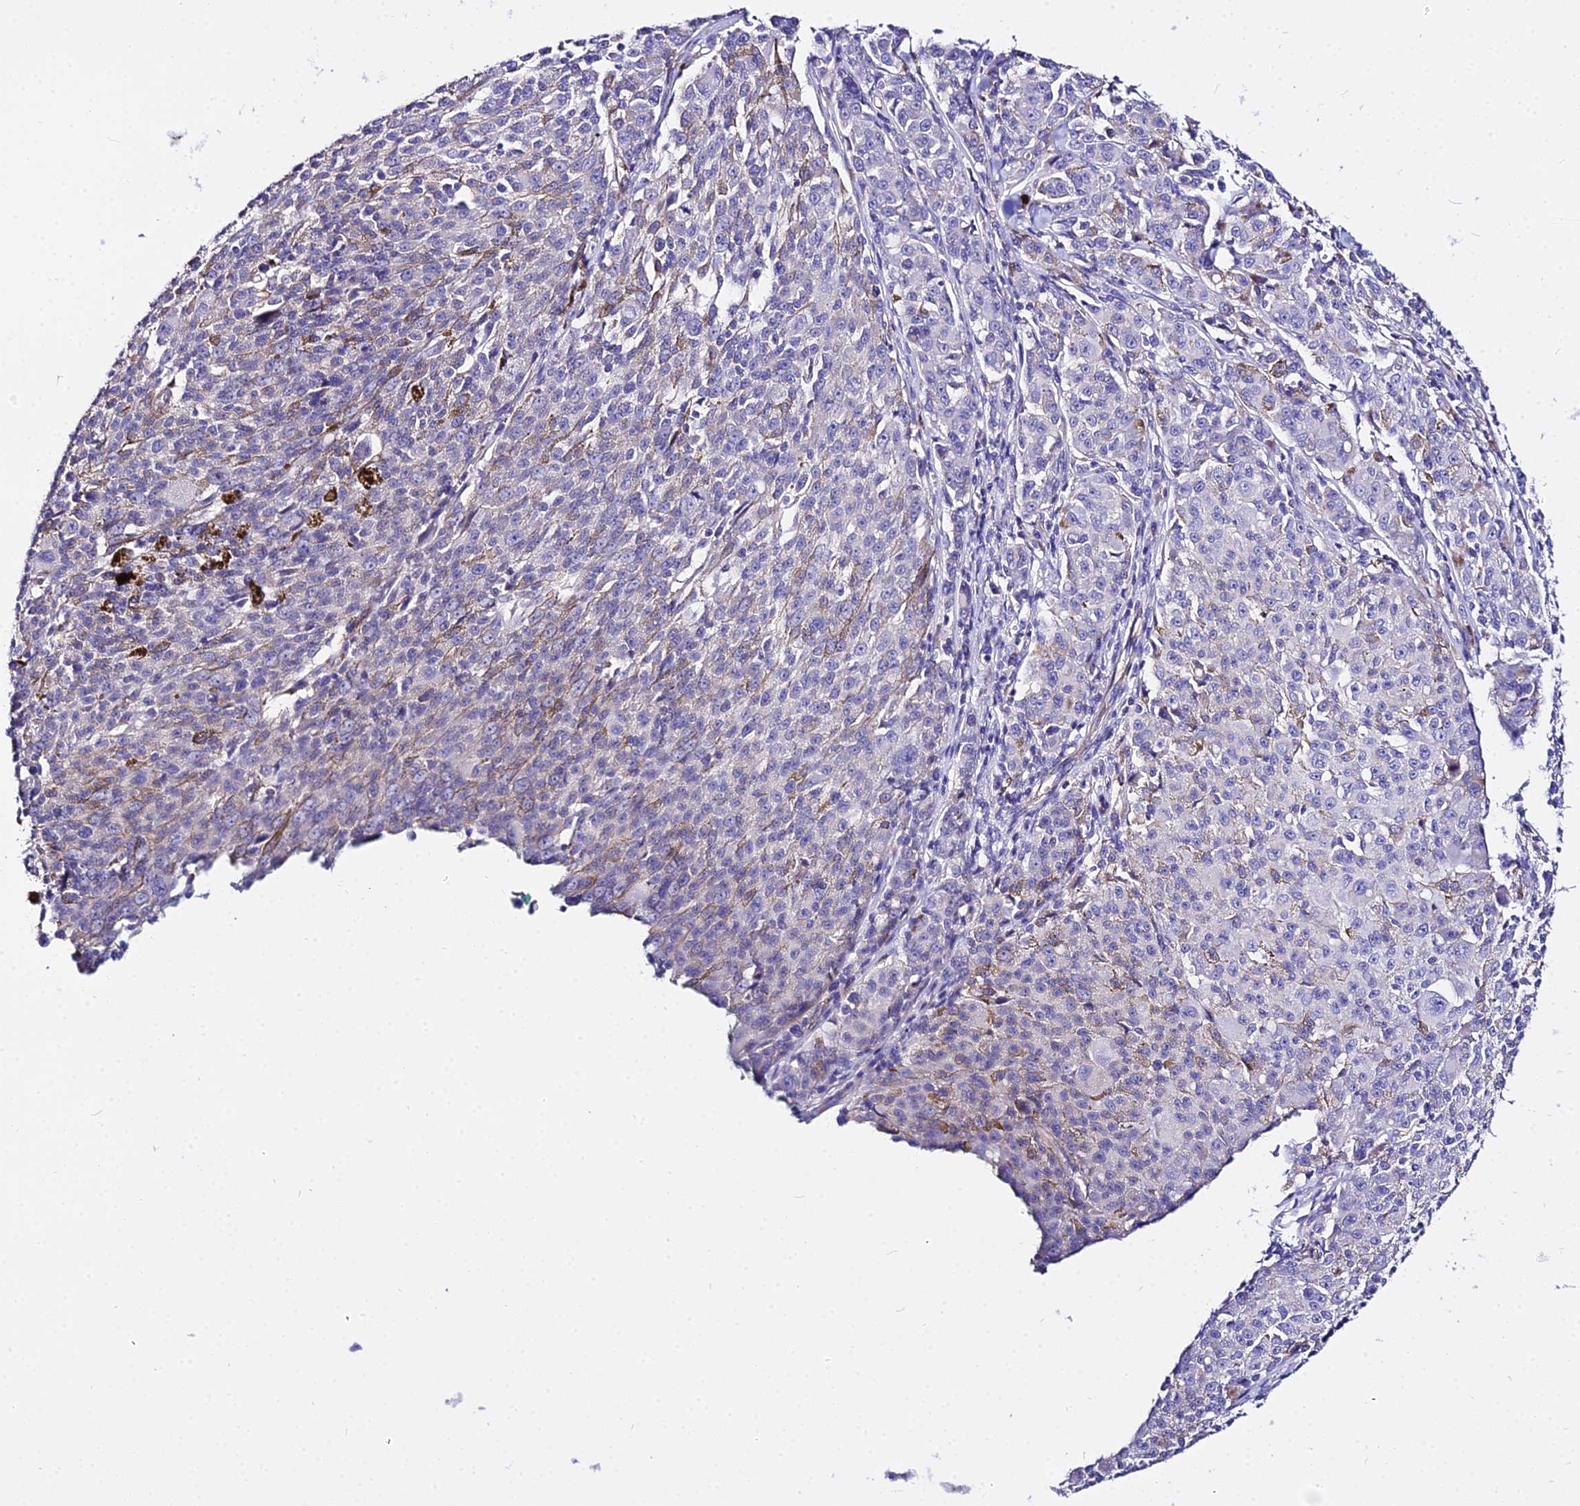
{"staining": {"intensity": "negative", "quantity": "none", "location": "none"}, "tissue": "melanoma", "cell_type": "Tumor cells", "image_type": "cancer", "snomed": [{"axis": "morphology", "description": "Malignant melanoma, NOS"}, {"axis": "topography", "description": "Skin"}], "caption": "Immunohistochemistry micrograph of human melanoma stained for a protein (brown), which exhibits no positivity in tumor cells. Nuclei are stained in blue.", "gene": "DAW1", "patient": {"sex": "female", "age": 52}}